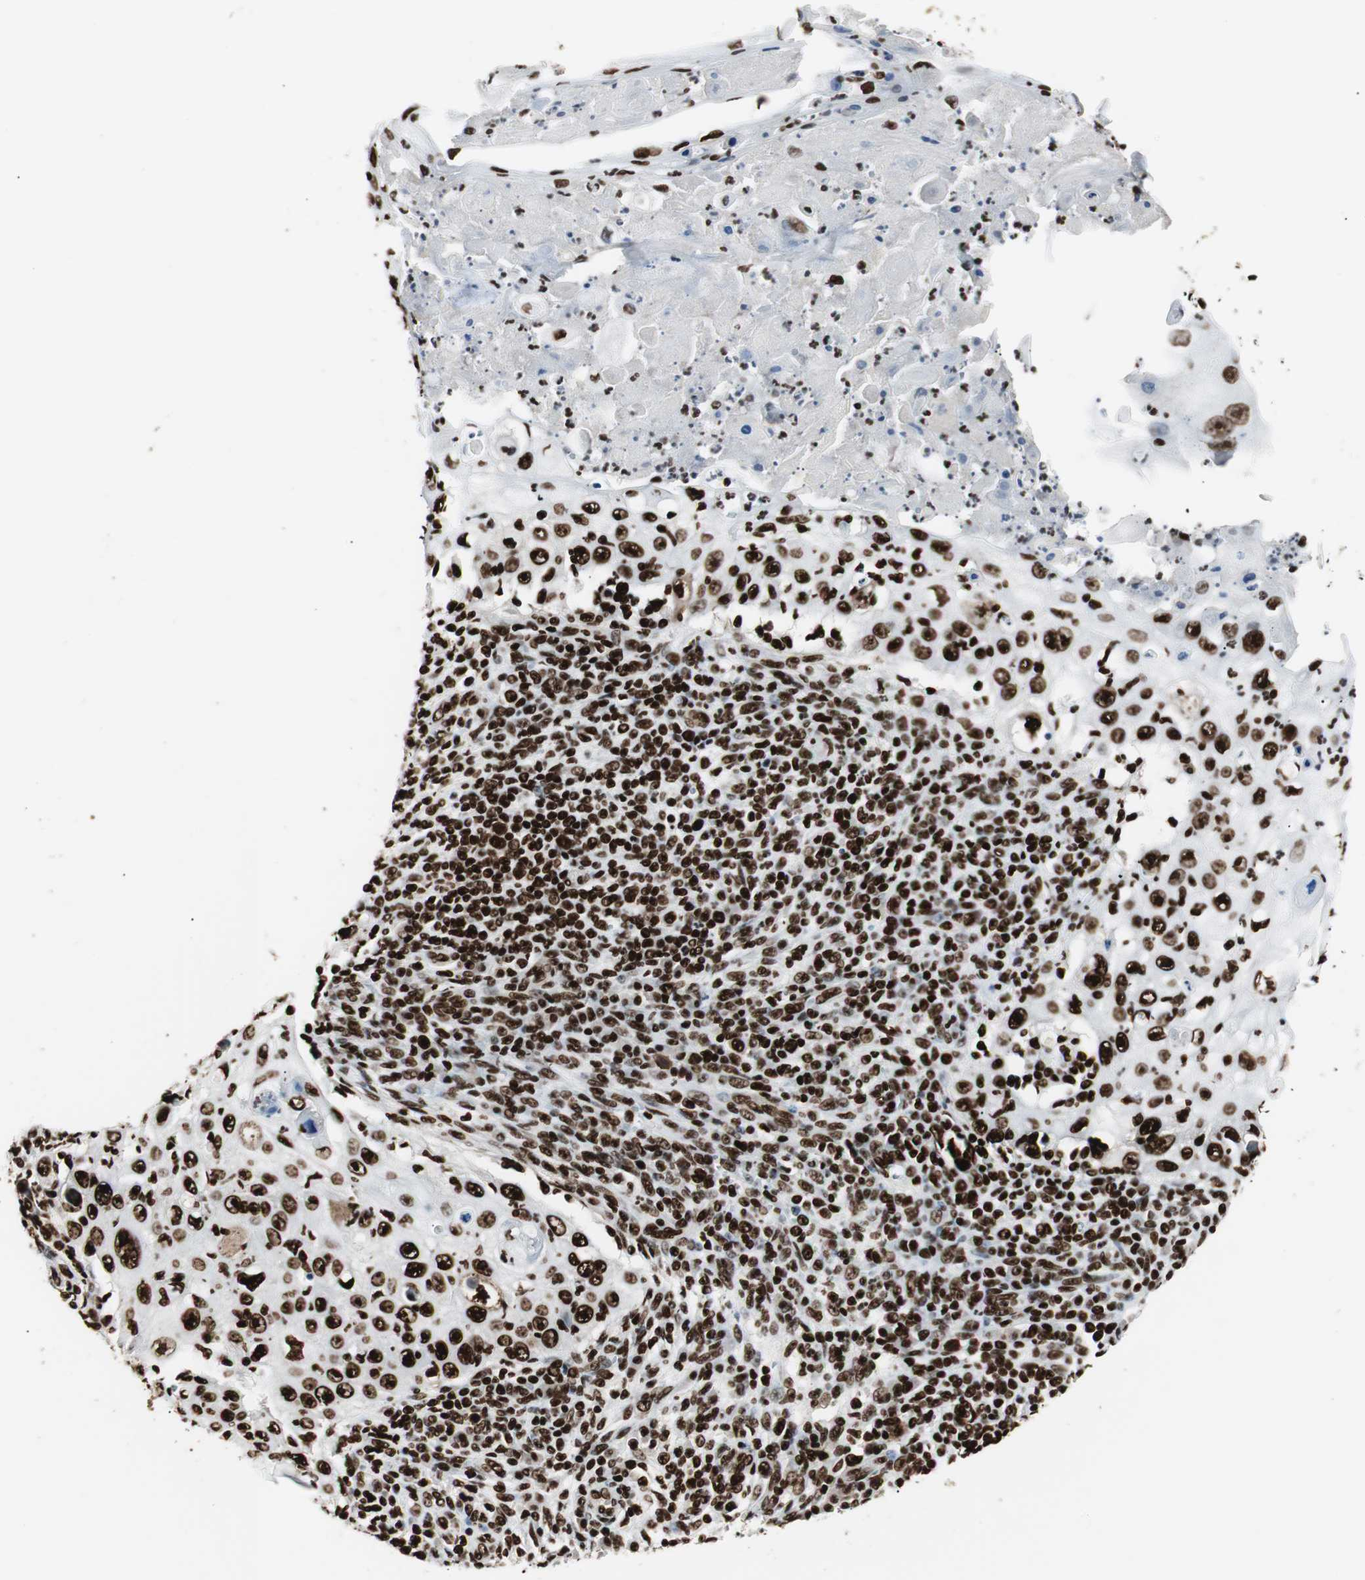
{"staining": {"intensity": "strong", "quantity": ">75%", "location": "nuclear"}, "tissue": "skin cancer", "cell_type": "Tumor cells", "image_type": "cancer", "snomed": [{"axis": "morphology", "description": "Squamous cell carcinoma, NOS"}, {"axis": "topography", "description": "Skin"}], "caption": "A micrograph of skin squamous cell carcinoma stained for a protein exhibits strong nuclear brown staining in tumor cells.", "gene": "MTA2", "patient": {"sex": "male", "age": 86}}